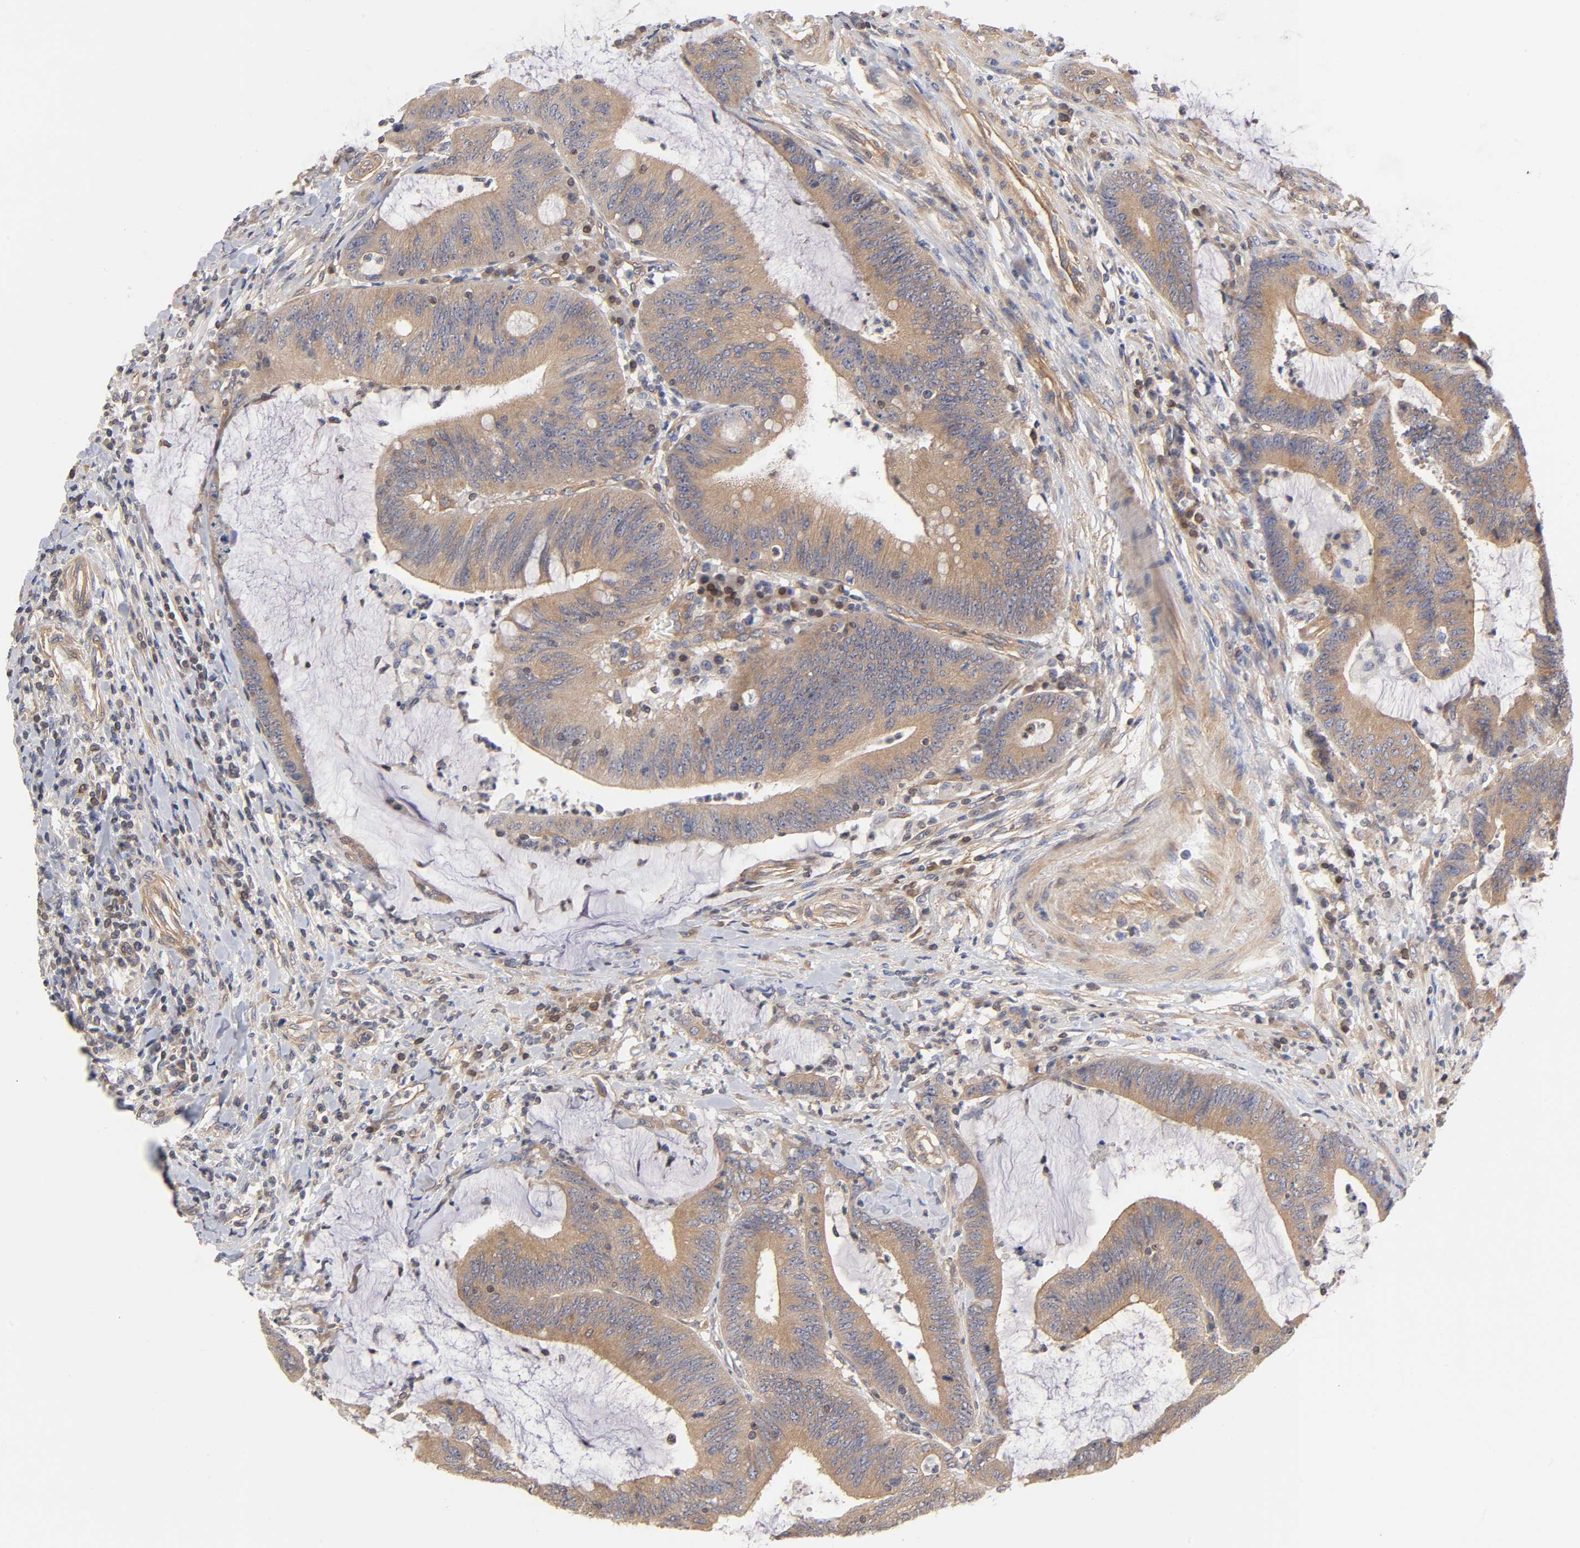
{"staining": {"intensity": "weak", "quantity": ">75%", "location": "cytoplasmic/membranous"}, "tissue": "colorectal cancer", "cell_type": "Tumor cells", "image_type": "cancer", "snomed": [{"axis": "morphology", "description": "Adenocarcinoma, NOS"}, {"axis": "topography", "description": "Rectum"}], "caption": "Protein expression analysis of adenocarcinoma (colorectal) exhibits weak cytoplasmic/membranous staining in approximately >75% of tumor cells.", "gene": "STRN3", "patient": {"sex": "female", "age": 66}}